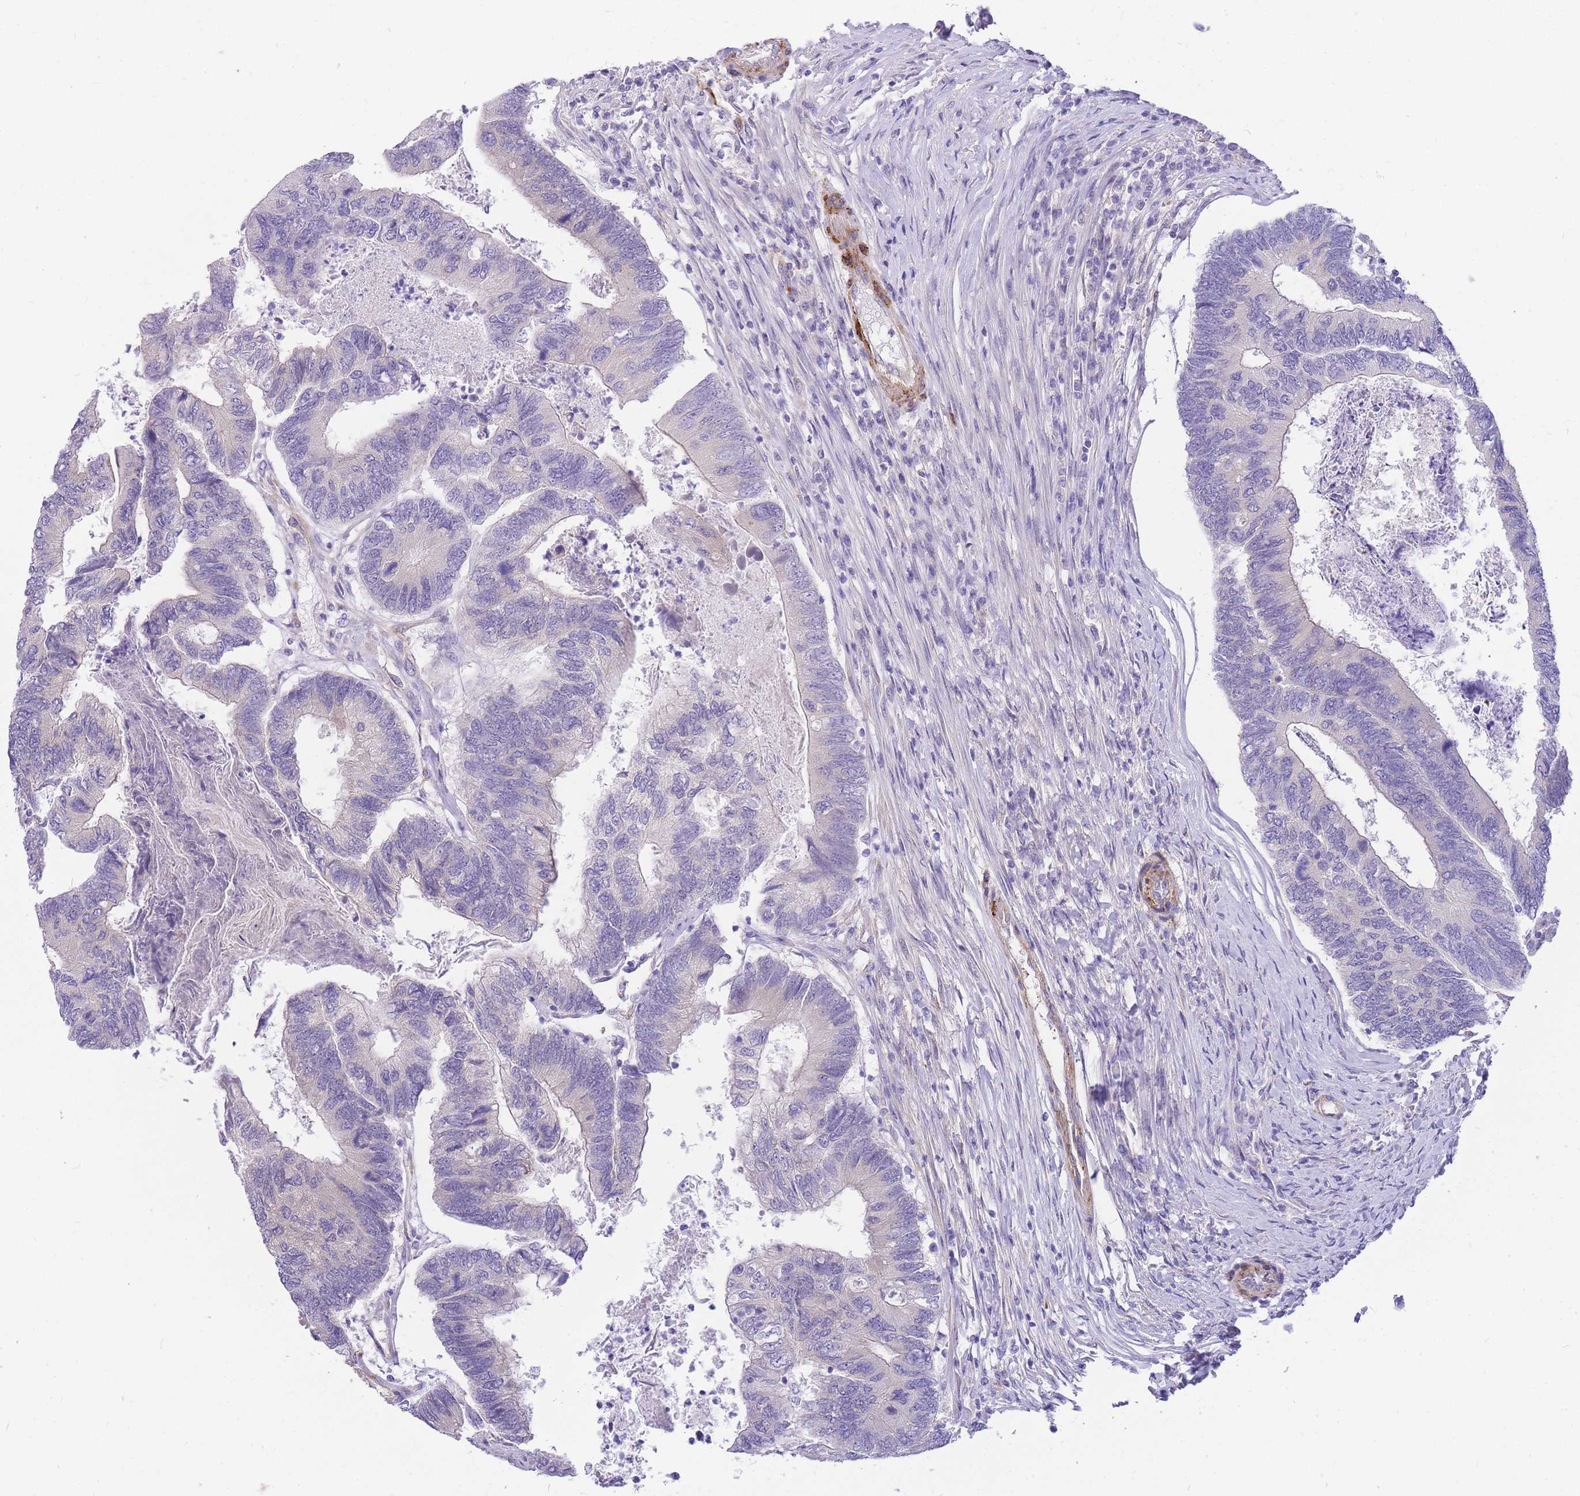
{"staining": {"intensity": "negative", "quantity": "none", "location": "none"}, "tissue": "colorectal cancer", "cell_type": "Tumor cells", "image_type": "cancer", "snomed": [{"axis": "morphology", "description": "Adenocarcinoma, NOS"}, {"axis": "topography", "description": "Colon"}], "caption": "The immunohistochemistry image has no significant staining in tumor cells of colorectal cancer (adenocarcinoma) tissue. (DAB immunohistochemistry (IHC) visualized using brightfield microscopy, high magnification).", "gene": "S100PBP", "patient": {"sex": "female", "age": 67}}